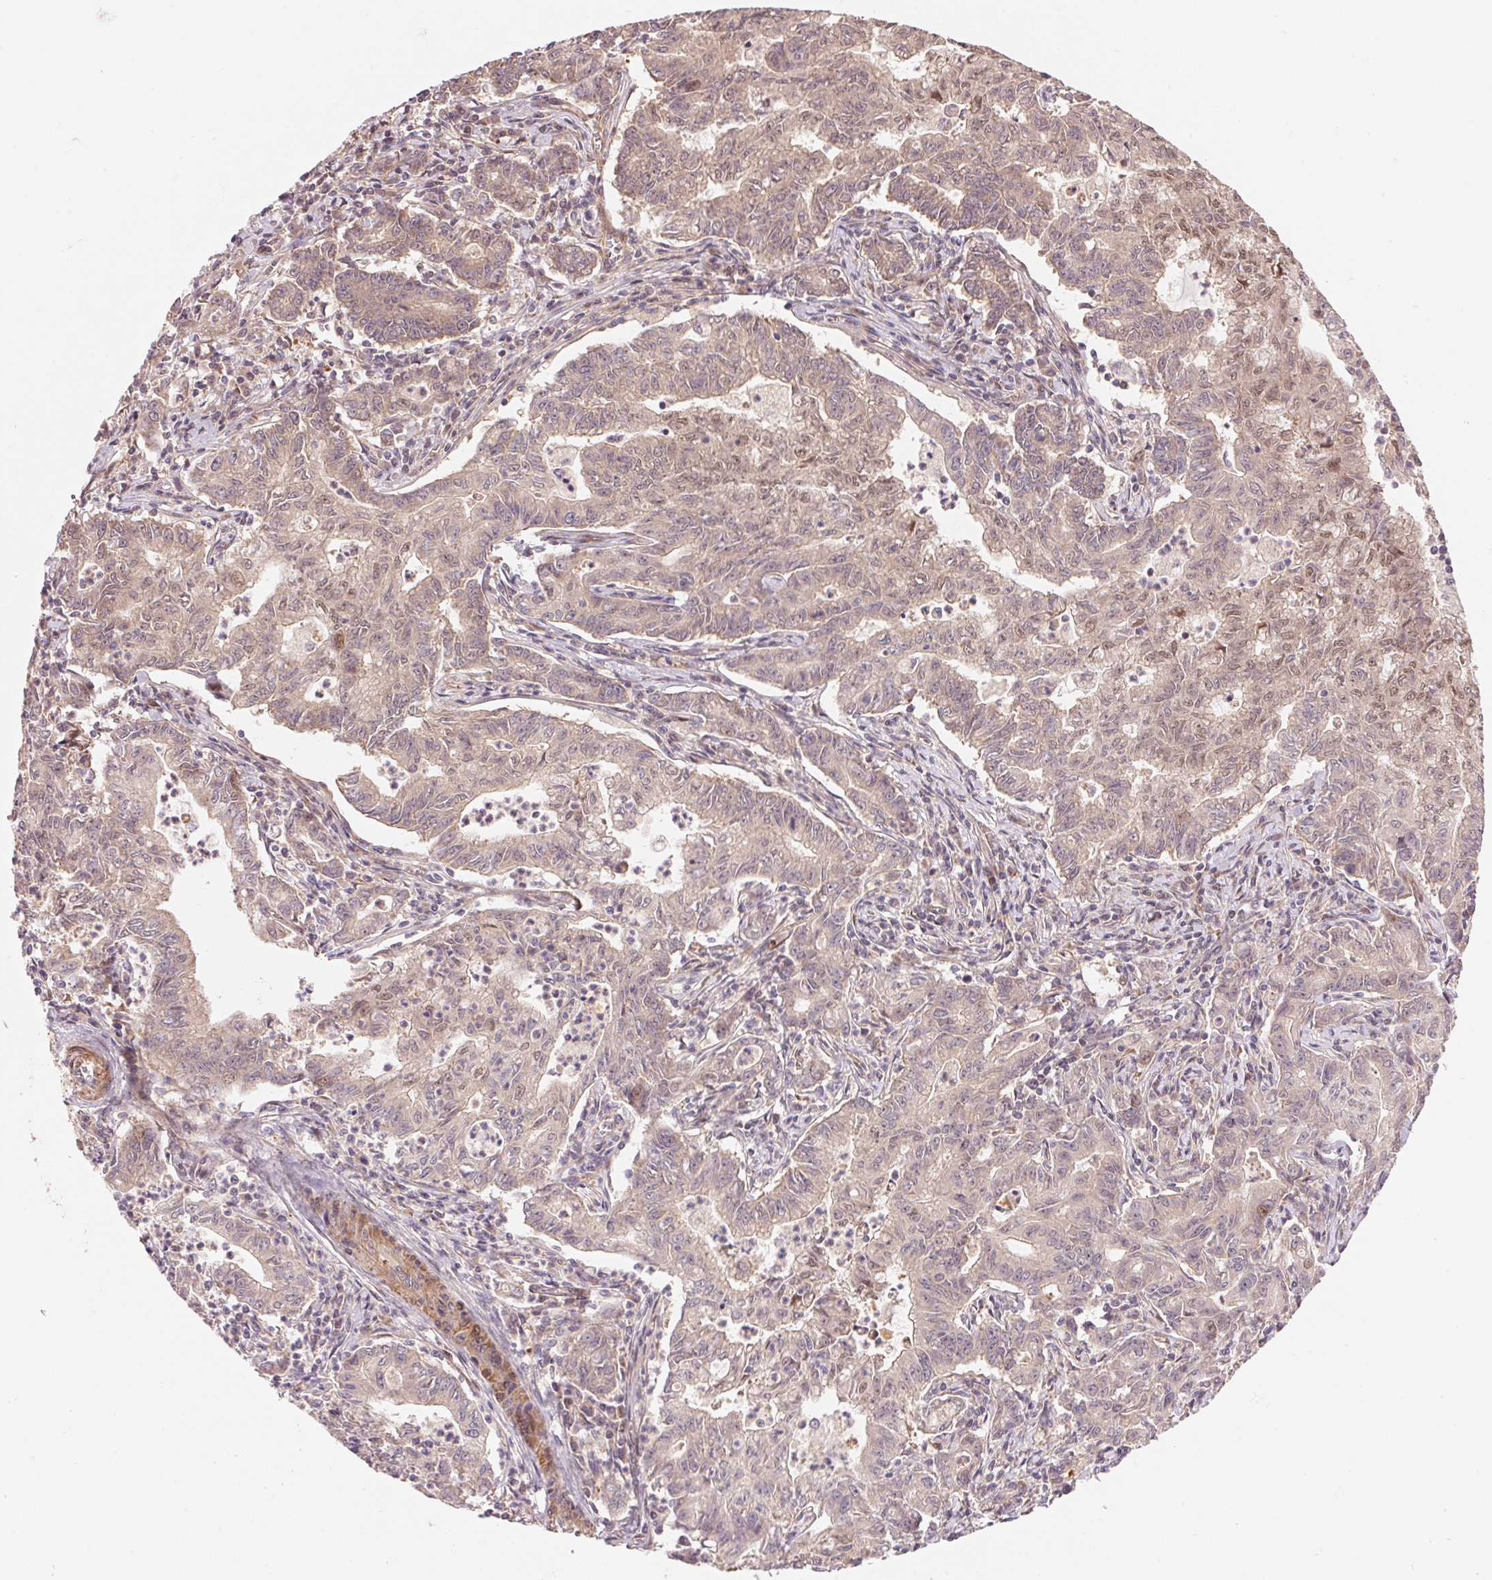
{"staining": {"intensity": "weak", "quantity": "25%-75%", "location": "cytoplasmic/membranous,nuclear"}, "tissue": "stomach cancer", "cell_type": "Tumor cells", "image_type": "cancer", "snomed": [{"axis": "morphology", "description": "Adenocarcinoma, NOS"}, {"axis": "topography", "description": "Stomach, upper"}], "caption": "The image shows immunohistochemical staining of stomach adenocarcinoma. There is weak cytoplasmic/membranous and nuclear expression is present in about 25%-75% of tumor cells.", "gene": "TNIP2", "patient": {"sex": "female", "age": 79}}